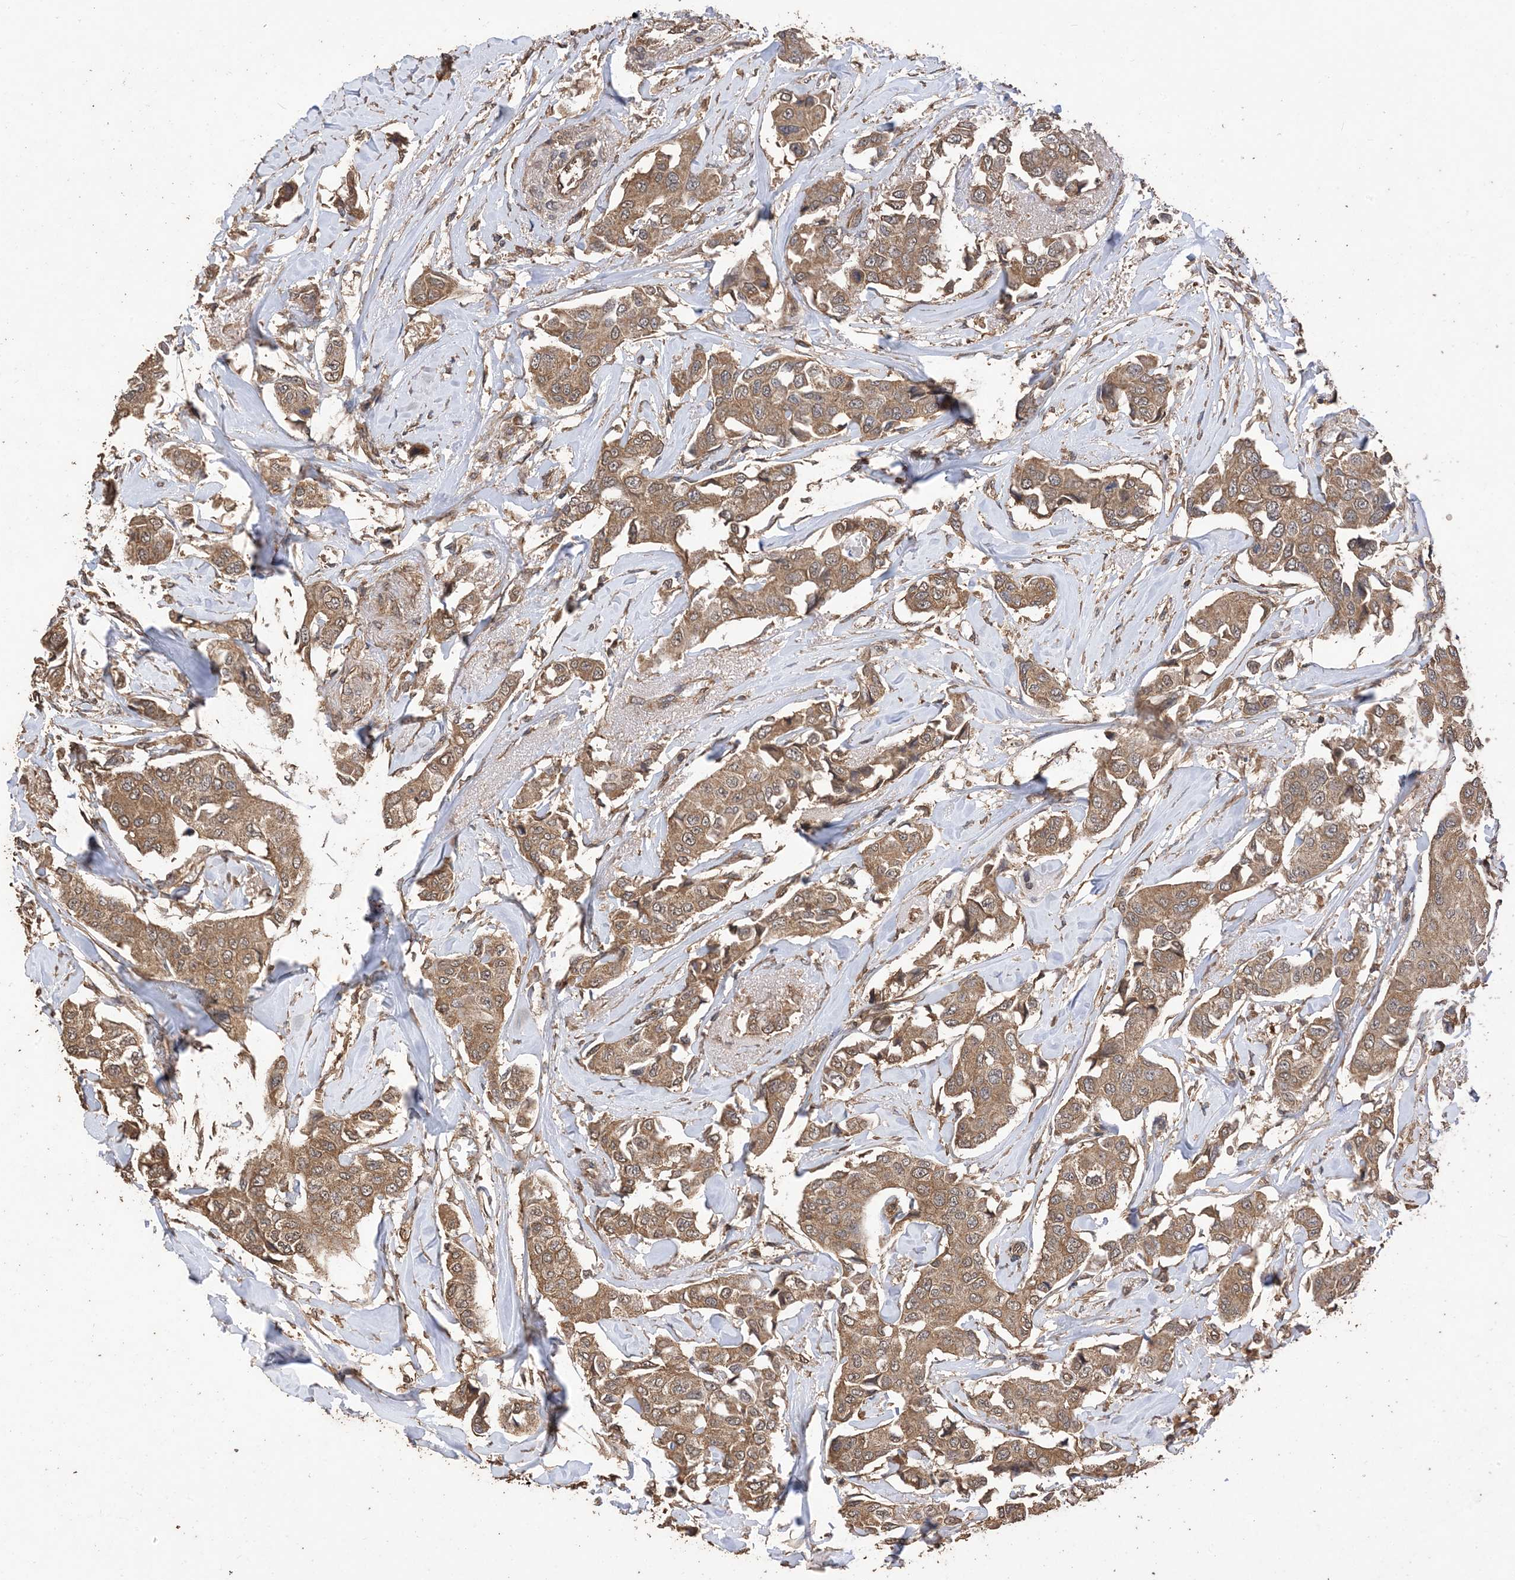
{"staining": {"intensity": "moderate", "quantity": ">75%", "location": "cytoplasmic/membranous"}, "tissue": "breast cancer", "cell_type": "Tumor cells", "image_type": "cancer", "snomed": [{"axis": "morphology", "description": "Duct carcinoma"}, {"axis": "topography", "description": "Breast"}], "caption": "A brown stain highlights moderate cytoplasmic/membranous staining of a protein in invasive ductal carcinoma (breast) tumor cells.", "gene": "ZKSCAN5", "patient": {"sex": "female", "age": 80}}